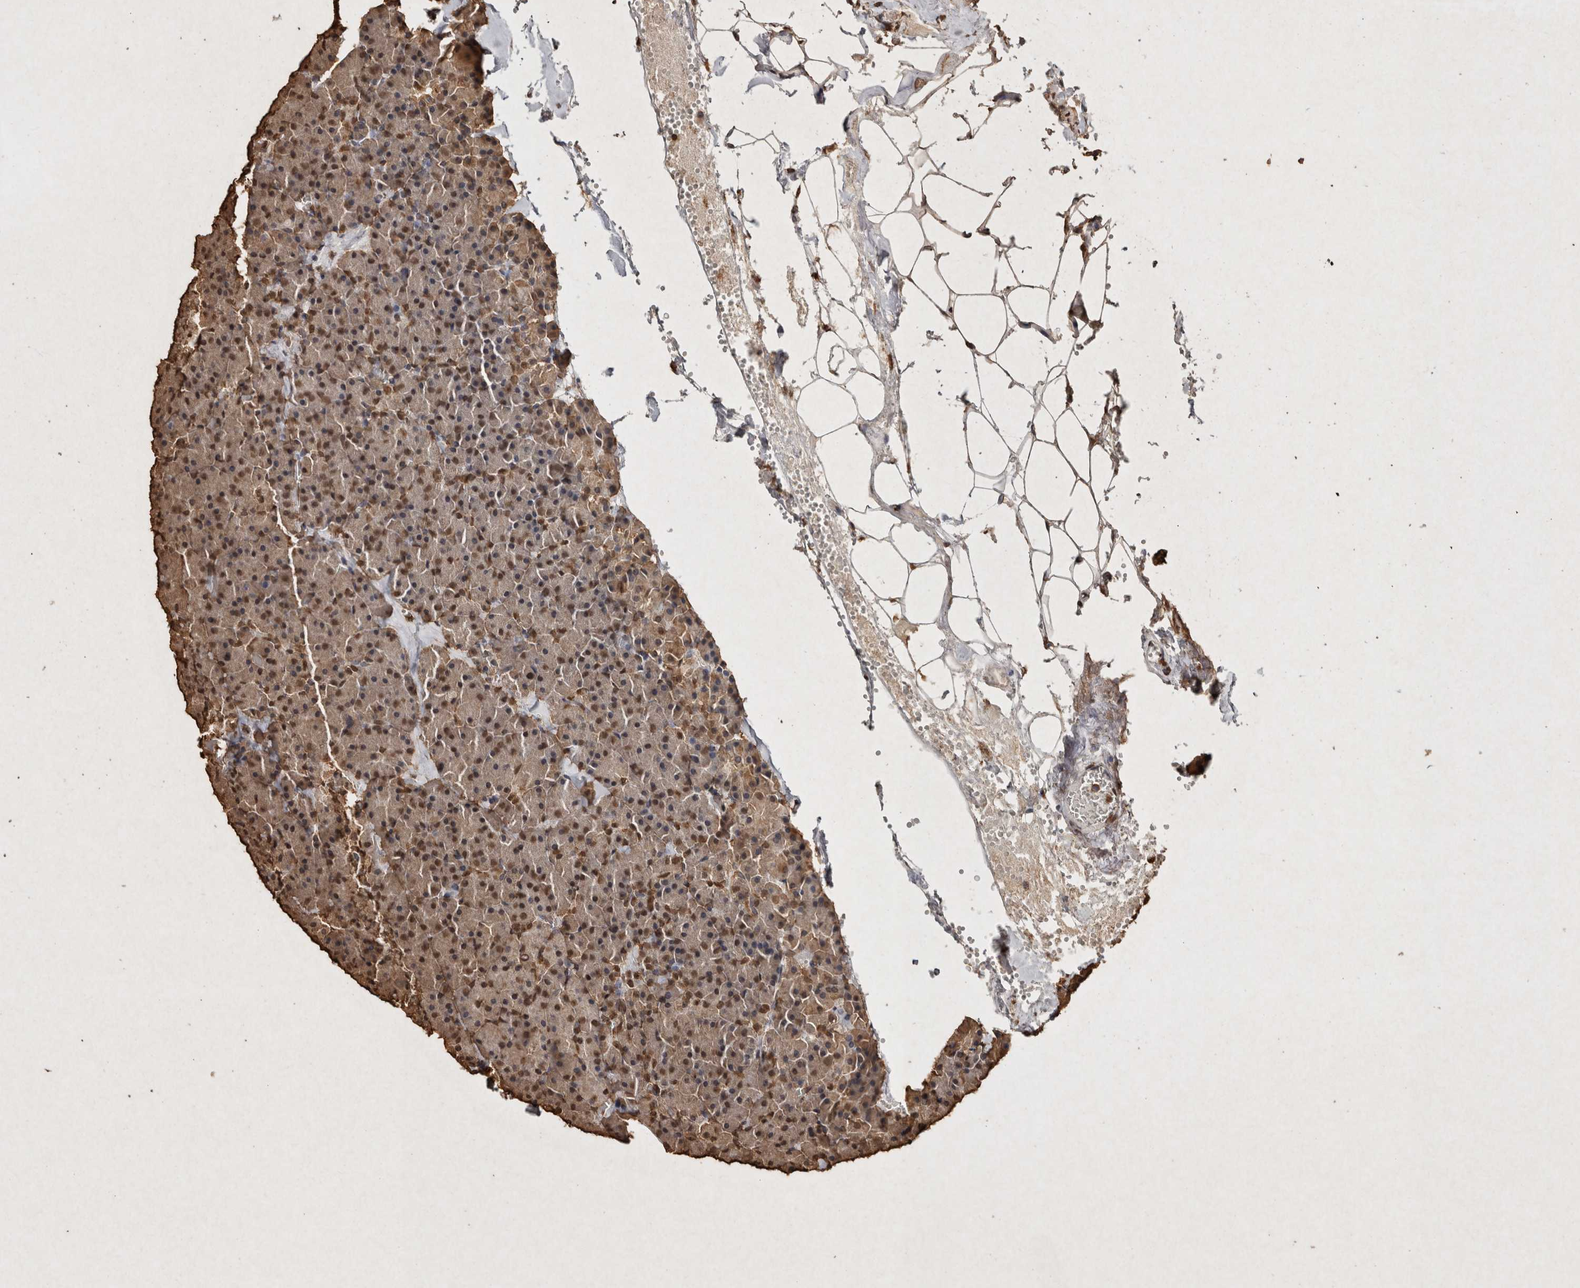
{"staining": {"intensity": "moderate", "quantity": ">75%", "location": "nuclear"}, "tissue": "pancreas", "cell_type": "Exocrine glandular cells", "image_type": "normal", "snomed": [{"axis": "morphology", "description": "Normal tissue, NOS"}, {"axis": "morphology", "description": "Carcinoid, malignant, NOS"}, {"axis": "topography", "description": "Pancreas"}], "caption": "Exocrine glandular cells reveal medium levels of moderate nuclear positivity in approximately >75% of cells in normal pancreas.", "gene": "FSTL3", "patient": {"sex": "female", "age": 35}}